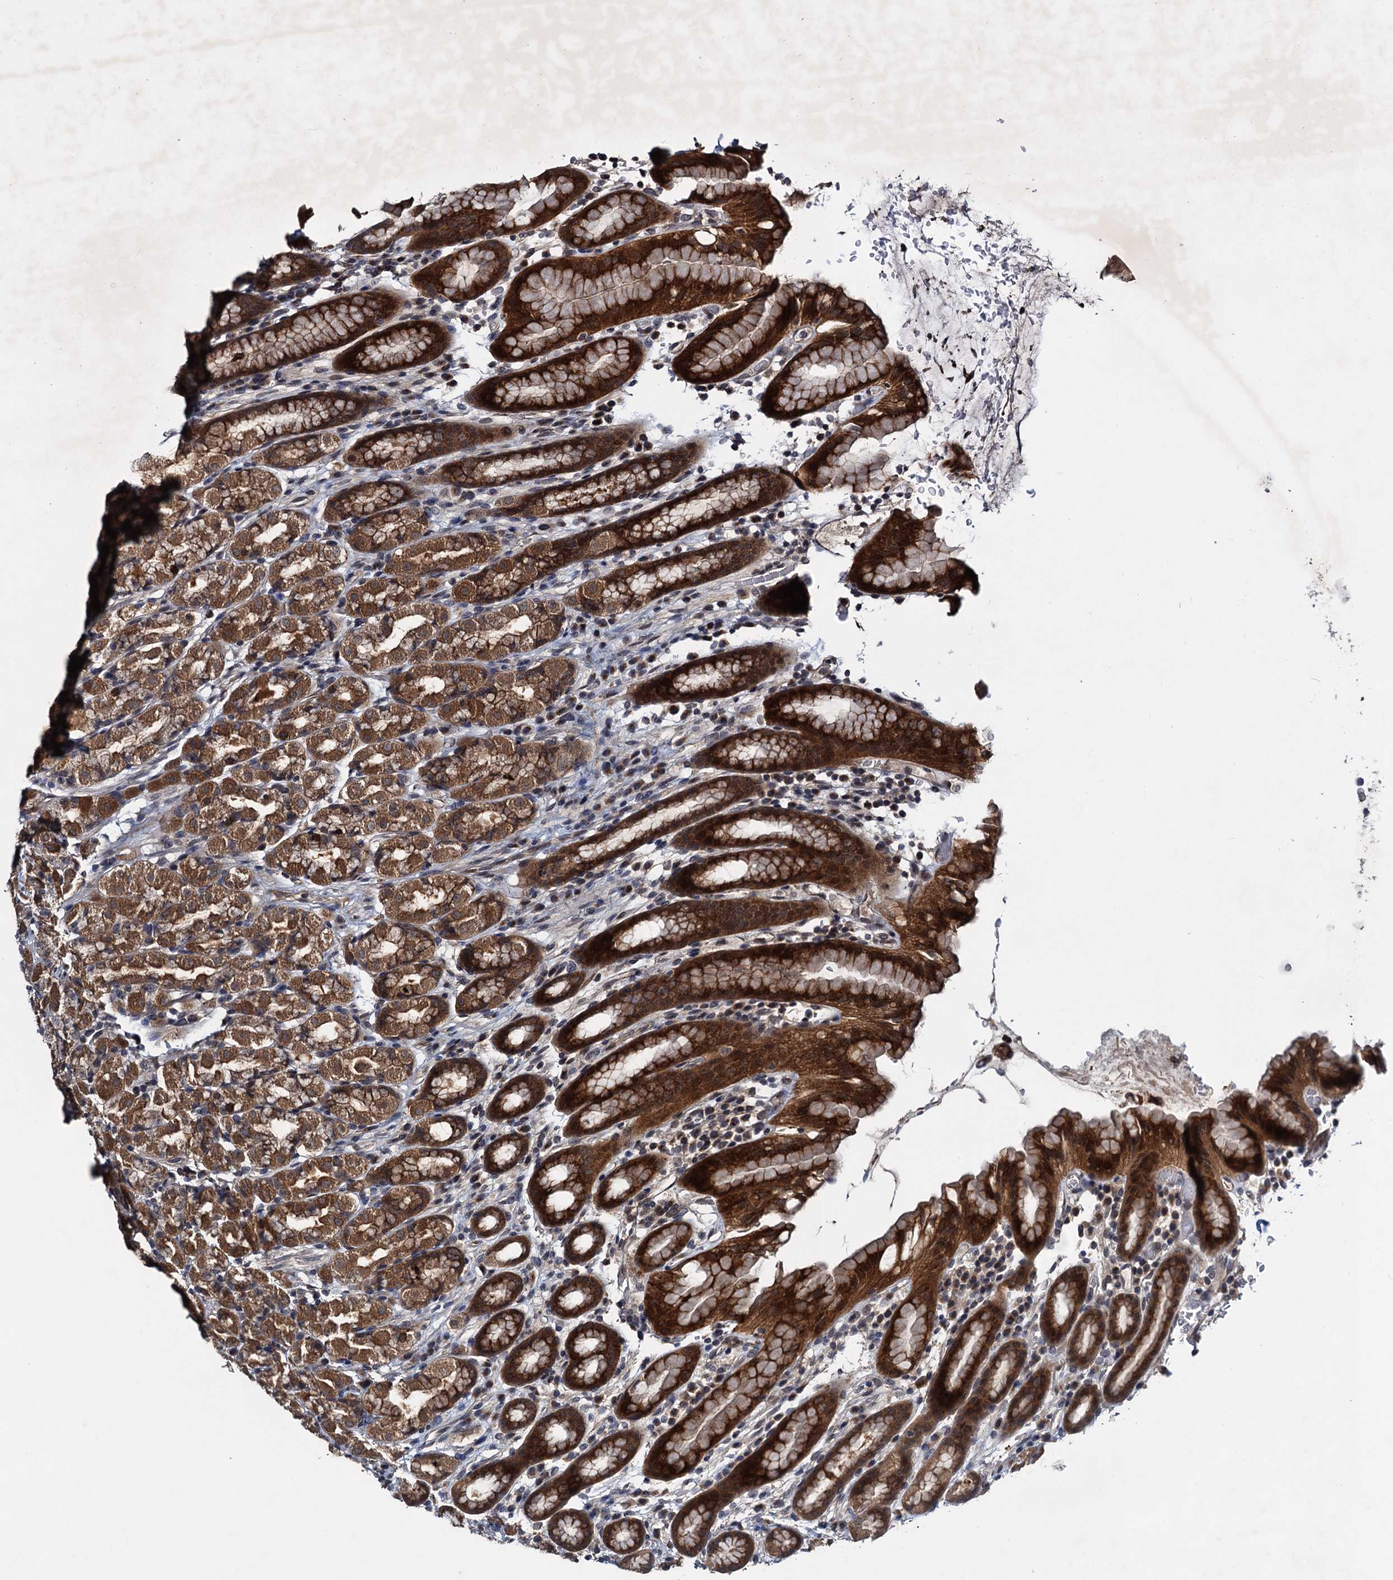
{"staining": {"intensity": "strong", "quantity": ">75%", "location": "cytoplasmic/membranous"}, "tissue": "stomach", "cell_type": "Glandular cells", "image_type": "normal", "snomed": [{"axis": "morphology", "description": "Normal tissue, NOS"}, {"axis": "topography", "description": "Stomach, upper"}, {"axis": "topography", "description": "Stomach, lower"}, {"axis": "topography", "description": "Small intestine"}], "caption": "Strong cytoplasmic/membranous protein staining is appreciated in approximately >75% of glandular cells in stomach.", "gene": "RNF165", "patient": {"sex": "male", "age": 68}}